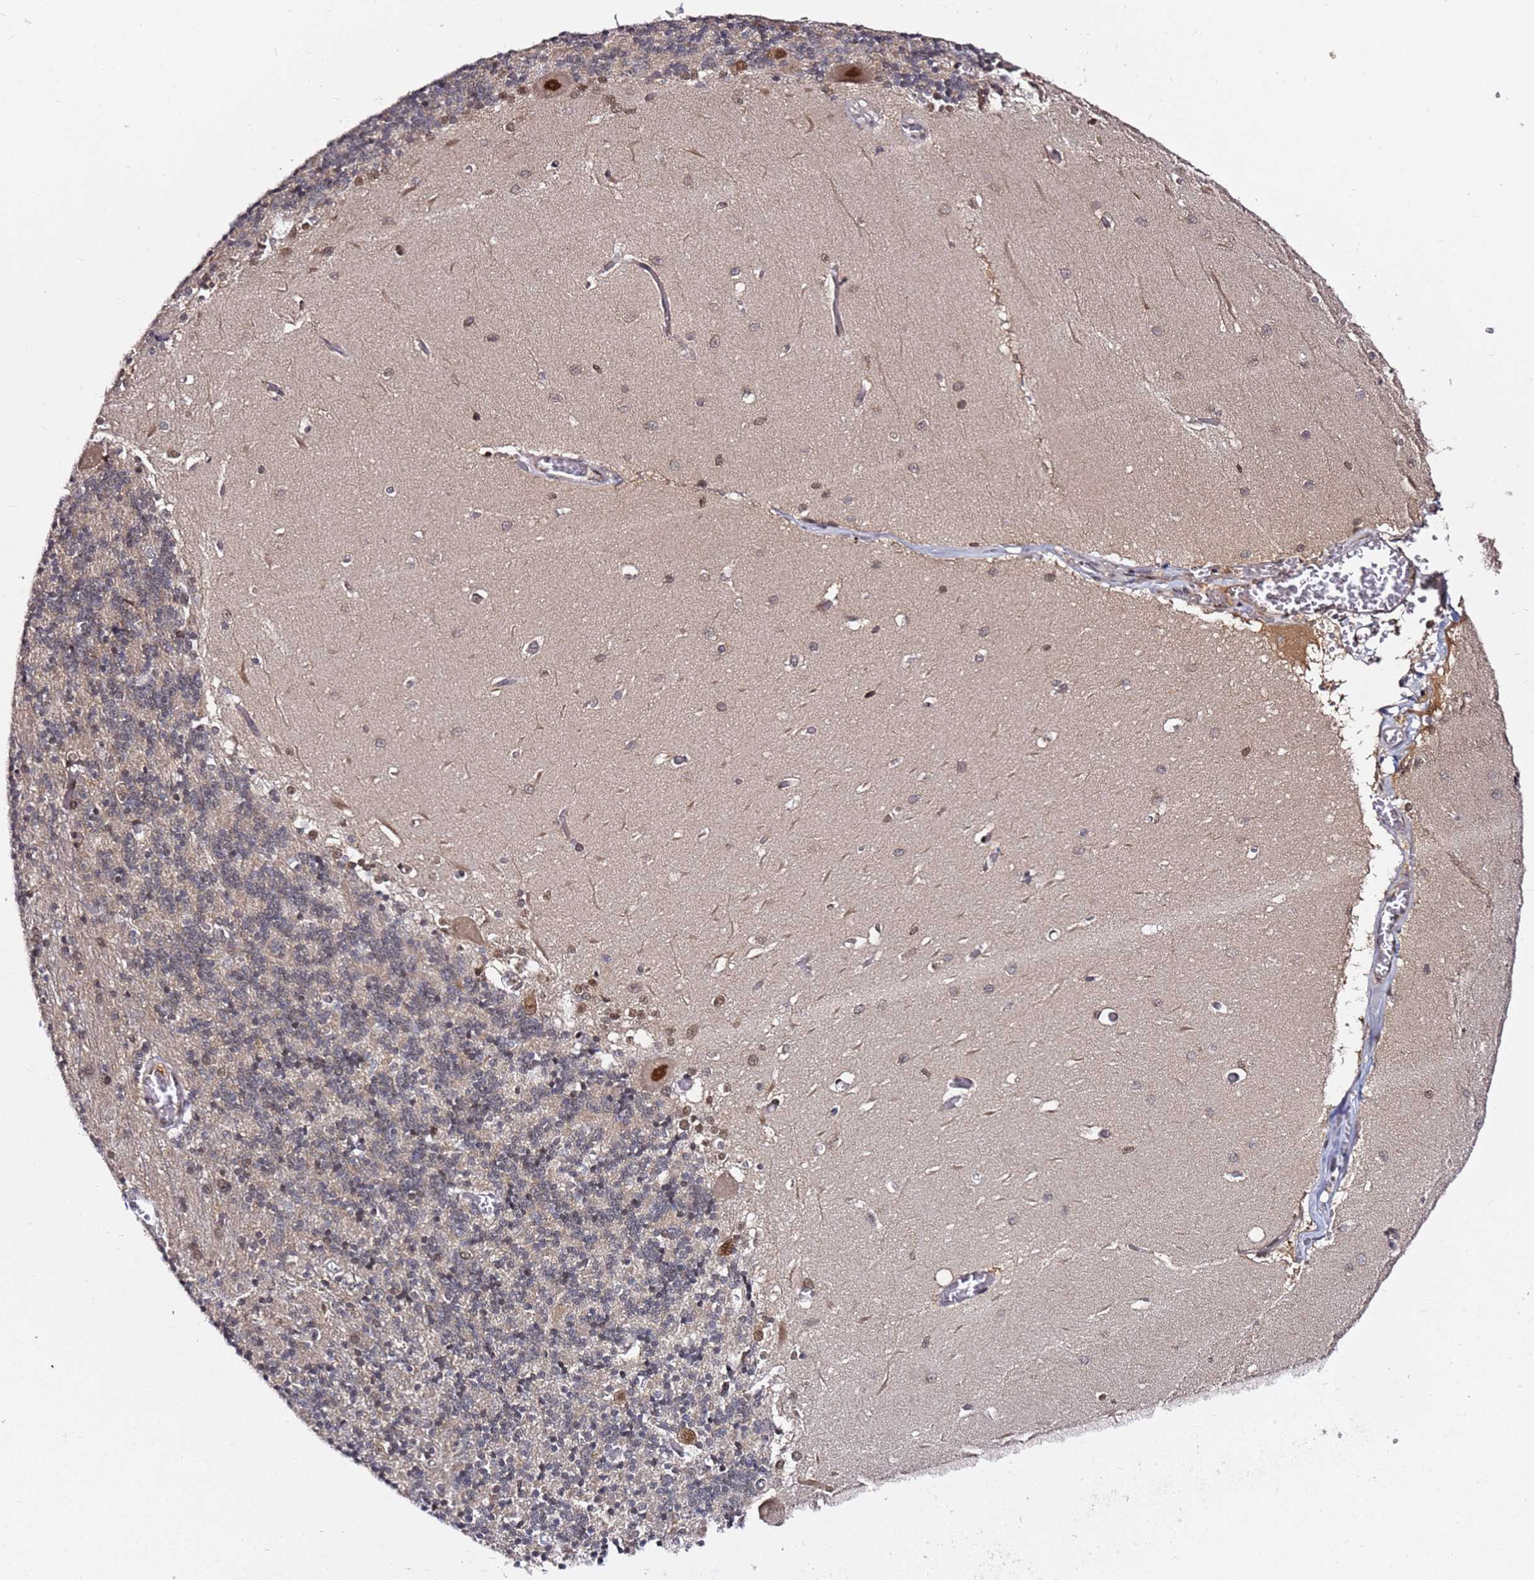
{"staining": {"intensity": "negative", "quantity": "none", "location": "none"}, "tissue": "cerebellum", "cell_type": "Cells in granular layer", "image_type": "normal", "snomed": [{"axis": "morphology", "description": "Normal tissue, NOS"}, {"axis": "topography", "description": "Cerebellum"}], "caption": "DAB immunohistochemical staining of normal human cerebellum reveals no significant expression in cells in granular layer.", "gene": "RGS18", "patient": {"sex": "male", "age": 37}}